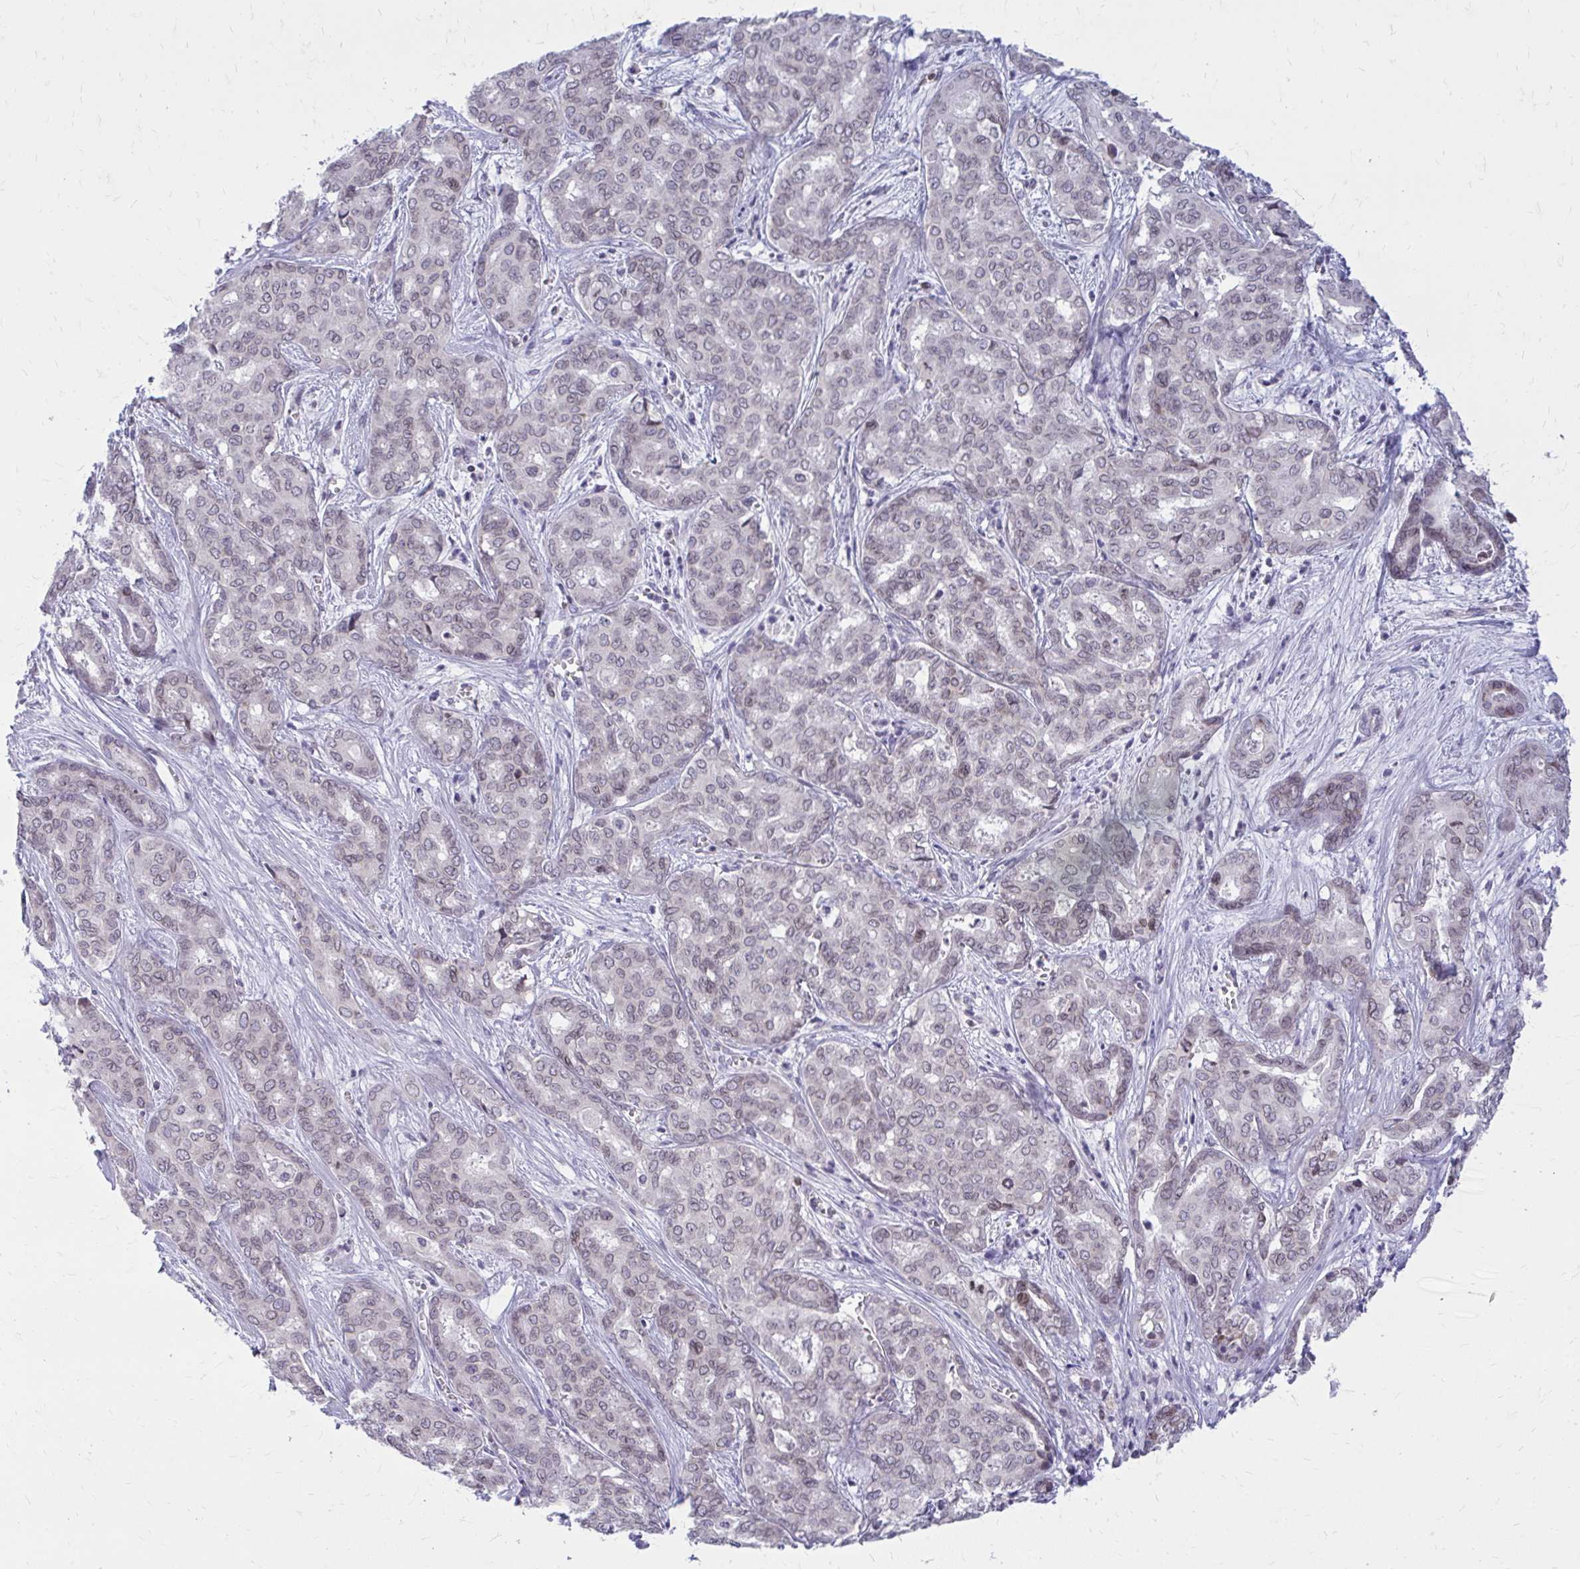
{"staining": {"intensity": "negative", "quantity": "none", "location": "none"}, "tissue": "liver cancer", "cell_type": "Tumor cells", "image_type": "cancer", "snomed": [{"axis": "morphology", "description": "Cholangiocarcinoma"}, {"axis": "topography", "description": "Liver"}], "caption": "Immunohistochemical staining of human liver cancer shows no significant positivity in tumor cells.", "gene": "RPS6KA2", "patient": {"sex": "female", "age": 64}}